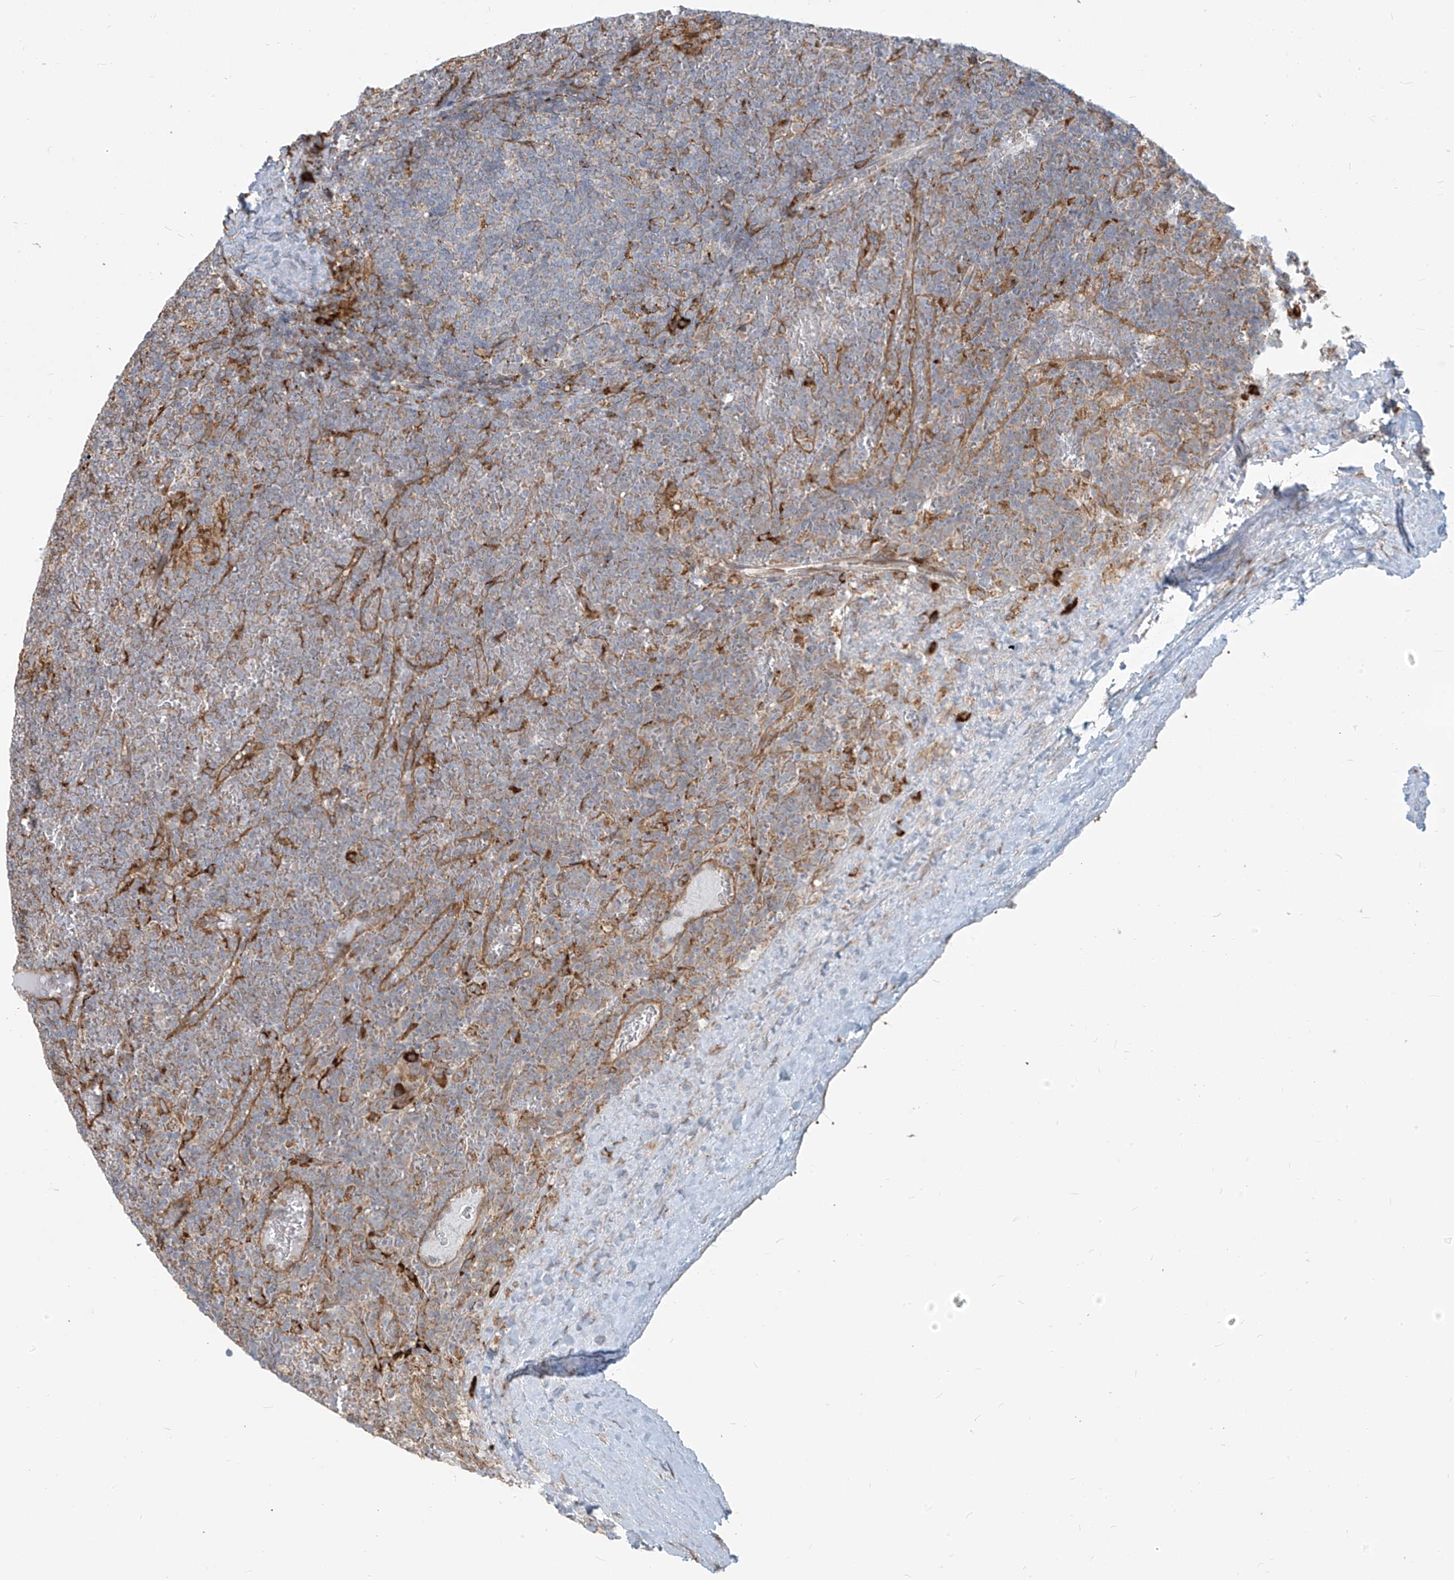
{"staining": {"intensity": "weak", "quantity": "<25%", "location": "cytoplasmic/membranous"}, "tissue": "lymphoma", "cell_type": "Tumor cells", "image_type": "cancer", "snomed": [{"axis": "morphology", "description": "Malignant lymphoma, non-Hodgkin's type, Low grade"}, {"axis": "topography", "description": "Spleen"}], "caption": "Immunohistochemistry photomicrograph of neoplastic tissue: malignant lymphoma, non-Hodgkin's type (low-grade) stained with DAB (3,3'-diaminobenzidine) reveals no significant protein expression in tumor cells.", "gene": "KATNIP", "patient": {"sex": "female", "age": 19}}